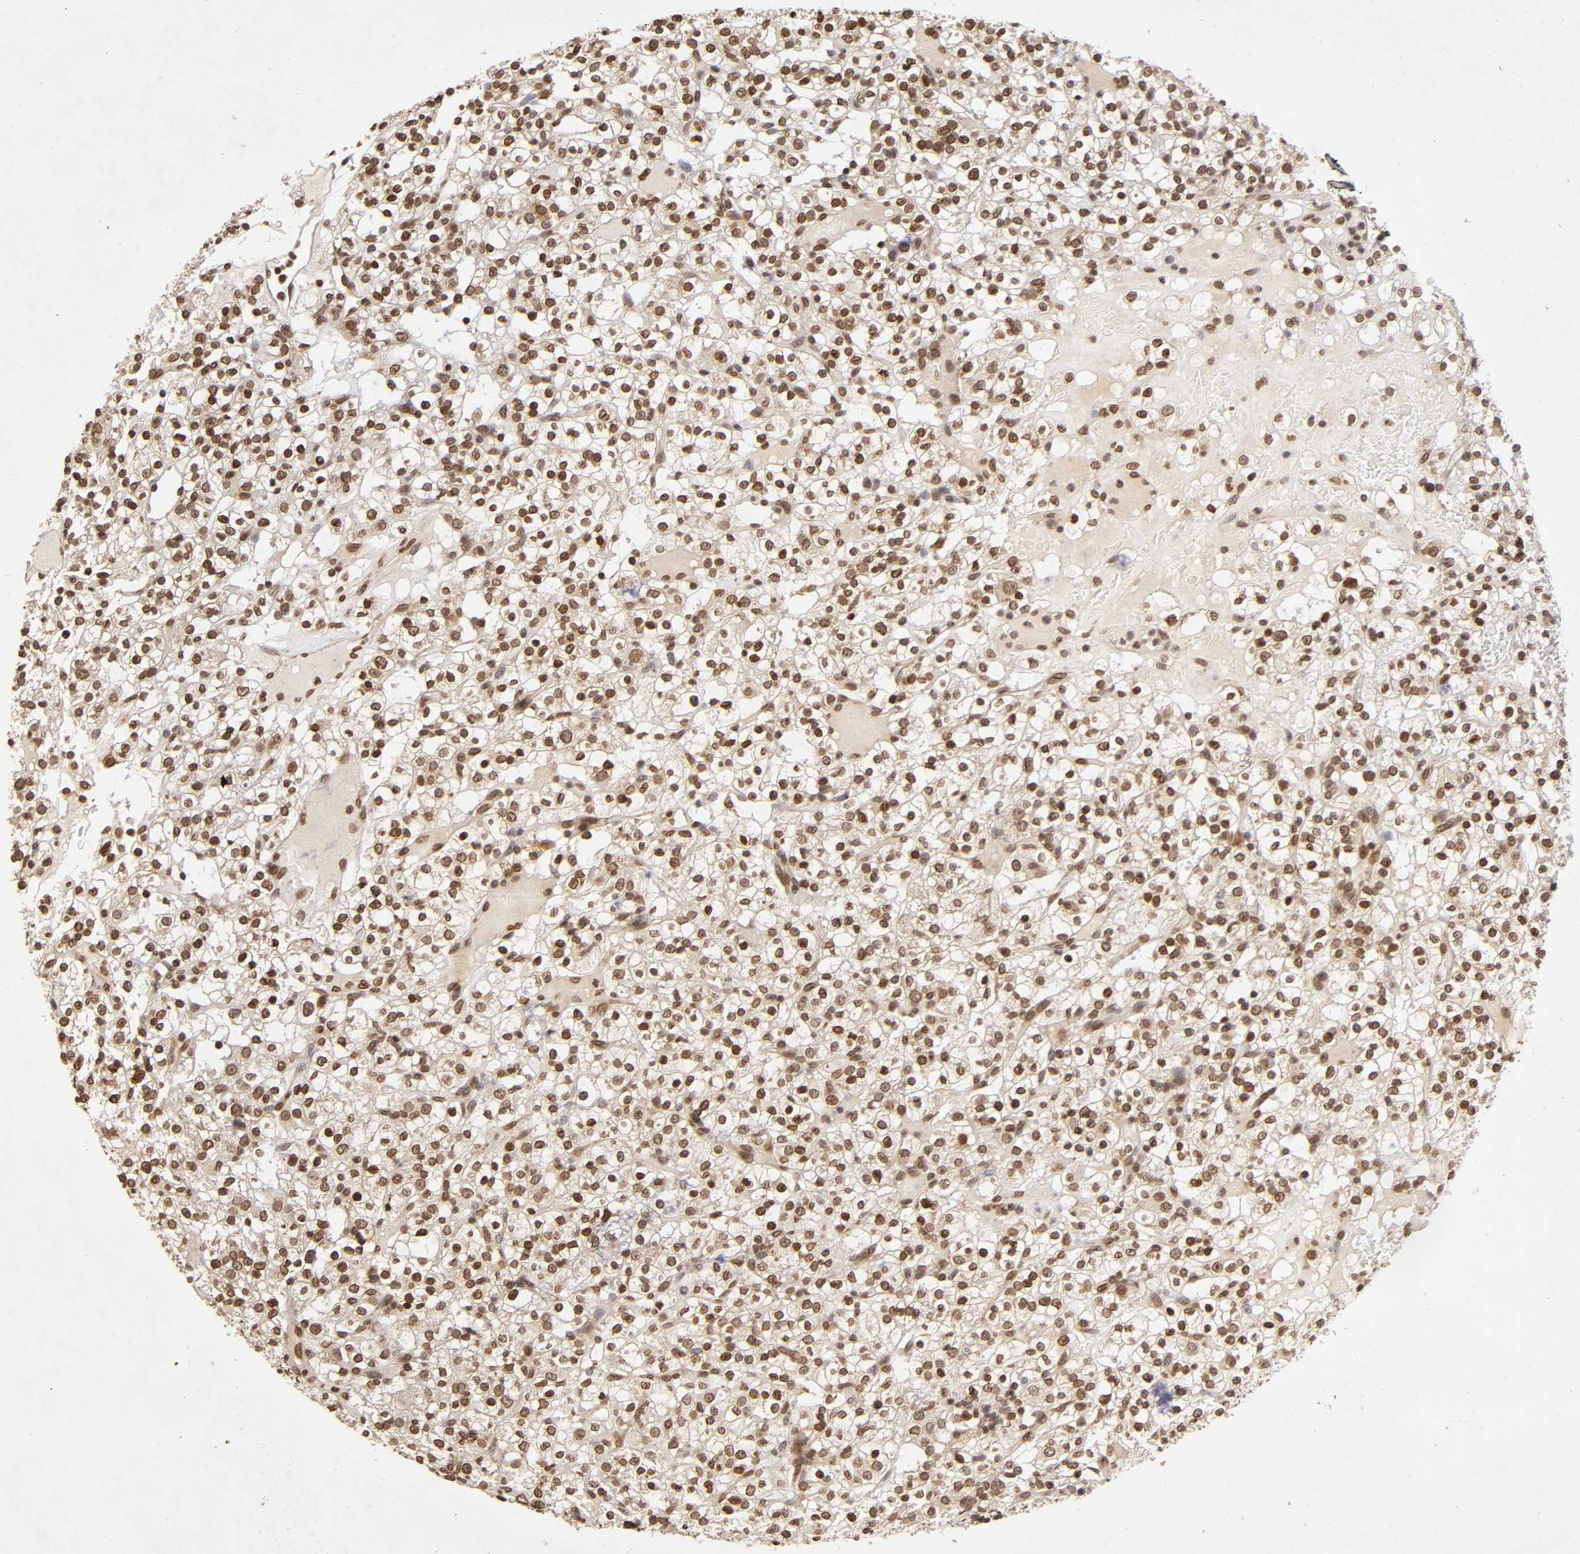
{"staining": {"intensity": "weak", "quantity": ">75%", "location": "nuclear"}, "tissue": "renal cancer", "cell_type": "Tumor cells", "image_type": "cancer", "snomed": [{"axis": "morphology", "description": "Normal tissue, NOS"}, {"axis": "morphology", "description": "Adenocarcinoma, NOS"}, {"axis": "topography", "description": "Kidney"}], "caption": "Immunohistochemical staining of adenocarcinoma (renal) reveals low levels of weak nuclear positivity in about >75% of tumor cells. (brown staining indicates protein expression, while blue staining denotes nuclei).", "gene": "MLLT6", "patient": {"sex": "female", "age": 72}}